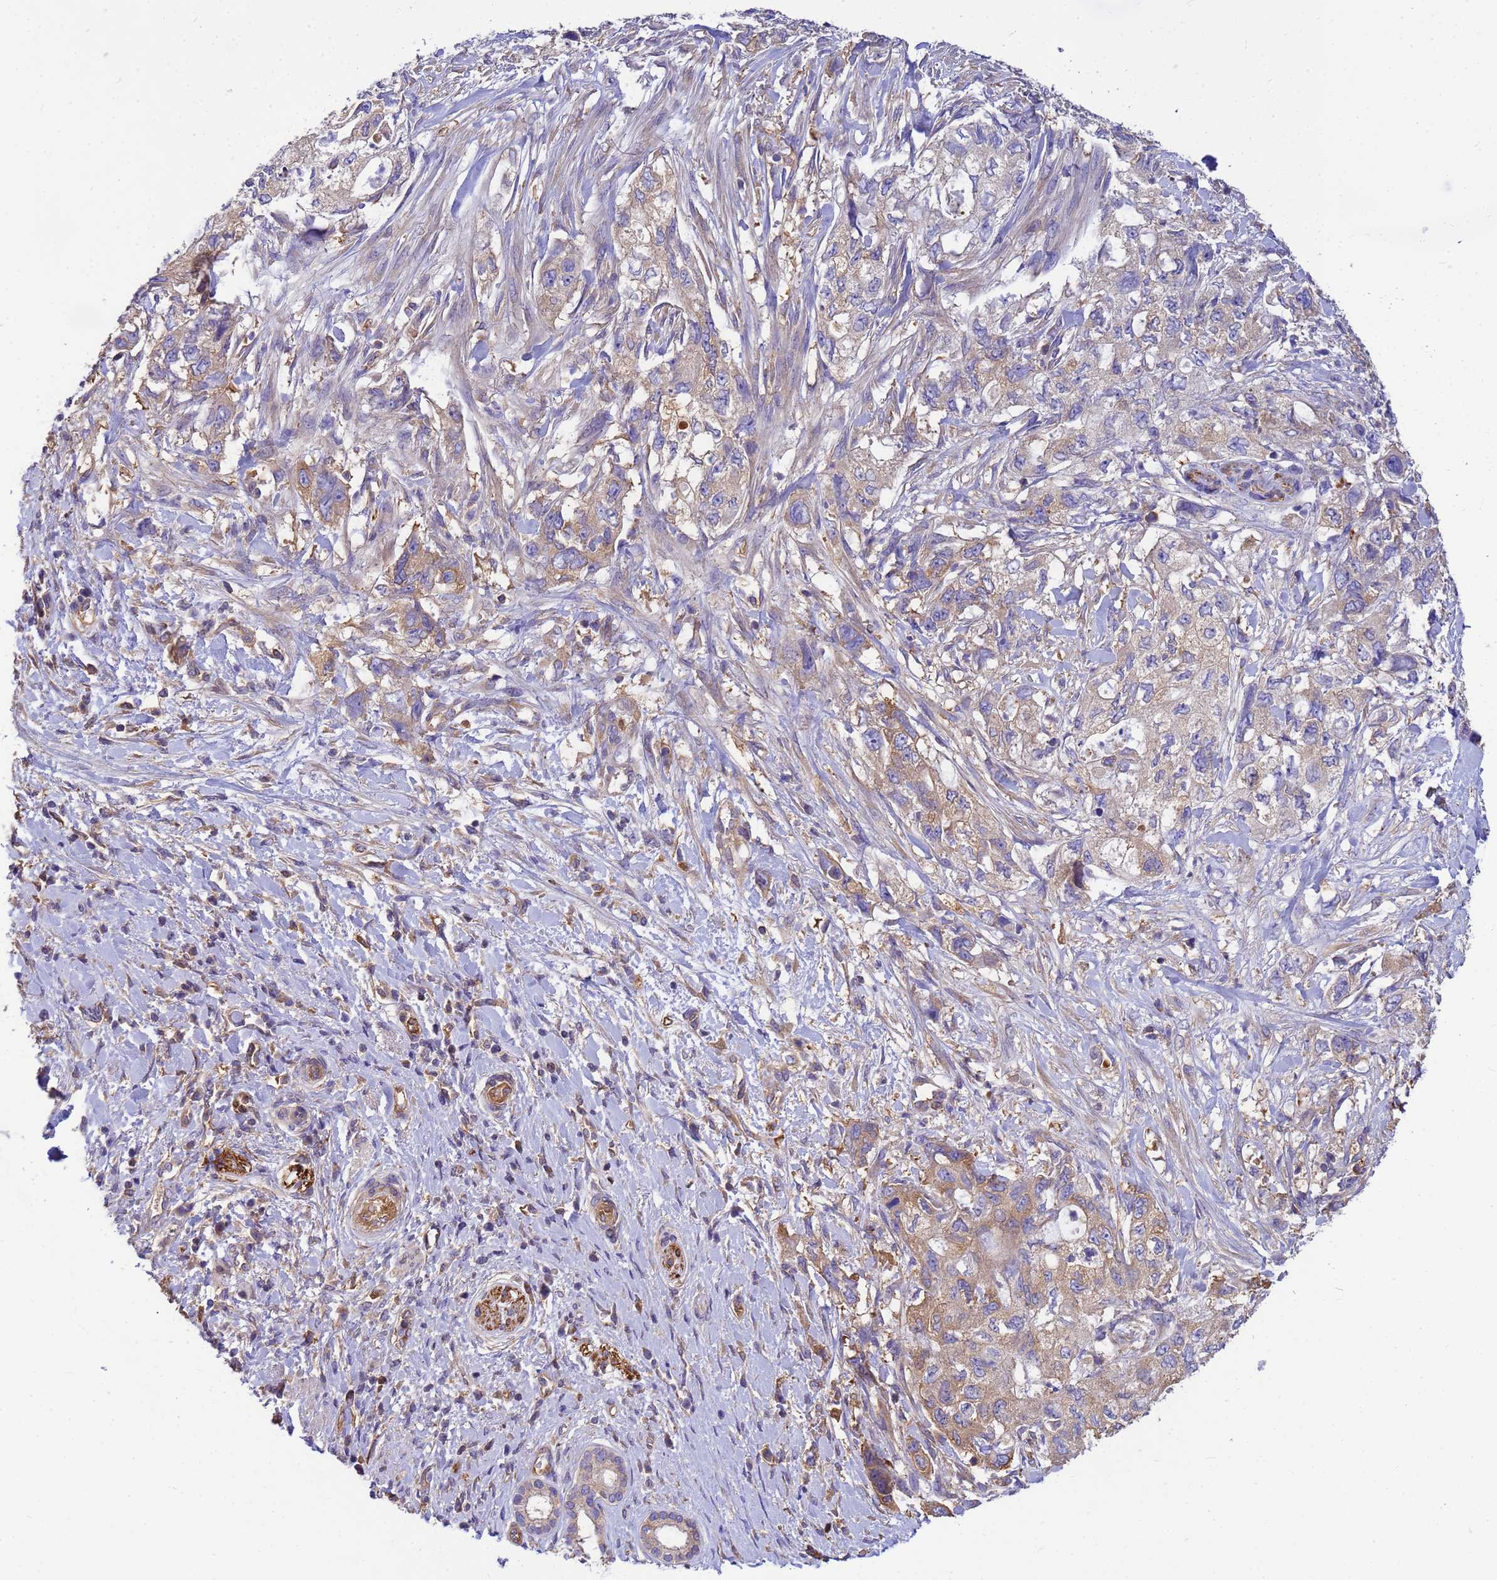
{"staining": {"intensity": "moderate", "quantity": "25%-75%", "location": "cytoplasmic/membranous"}, "tissue": "pancreatic cancer", "cell_type": "Tumor cells", "image_type": "cancer", "snomed": [{"axis": "morphology", "description": "Adenocarcinoma, NOS"}, {"axis": "topography", "description": "Pancreas"}], "caption": "This is an image of IHC staining of pancreatic adenocarcinoma, which shows moderate staining in the cytoplasmic/membranous of tumor cells.", "gene": "TUBB1", "patient": {"sex": "female", "age": 73}}